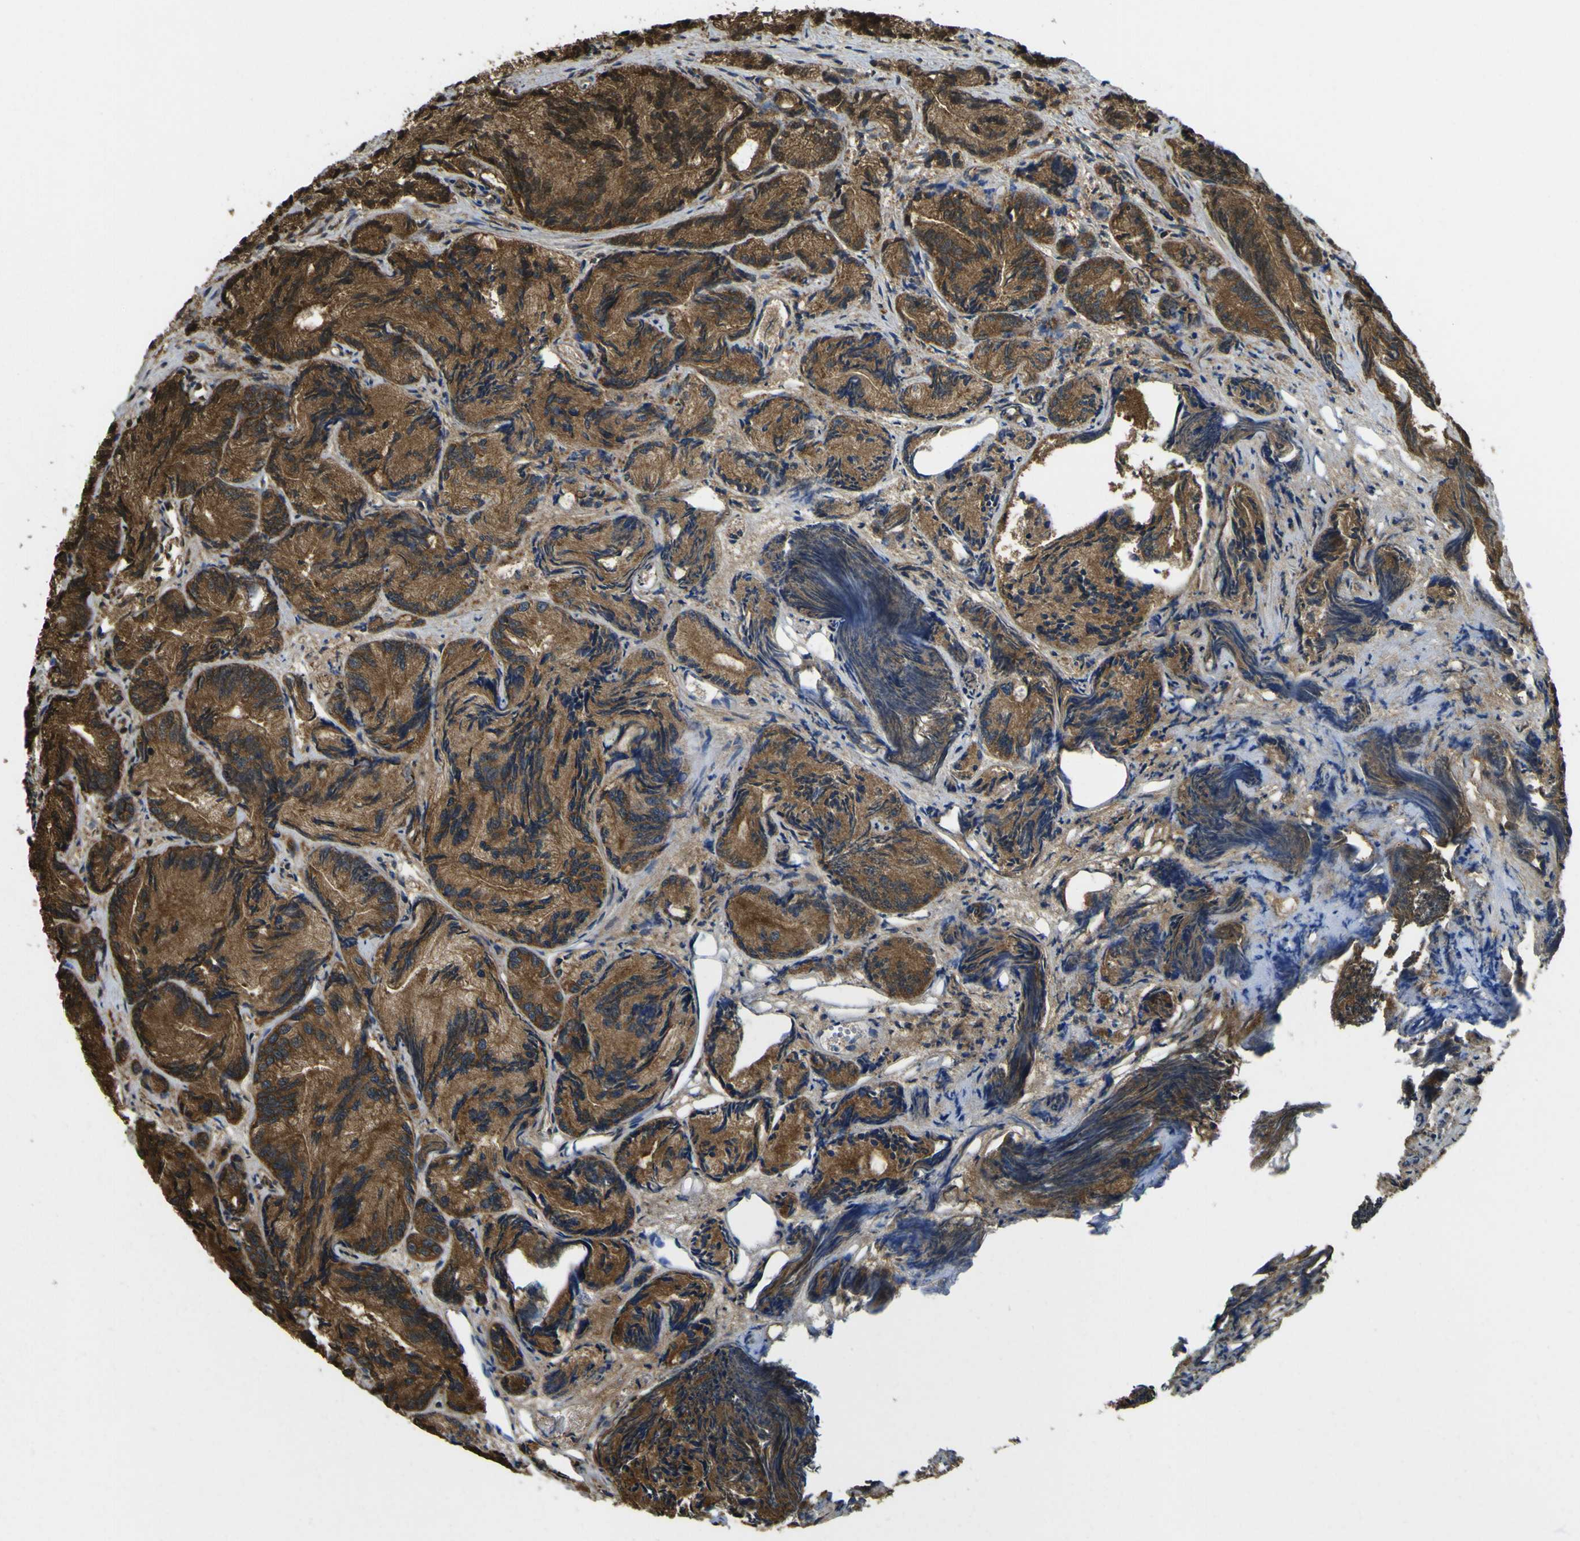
{"staining": {"intensity": "moderate", "quantity": ">75%", "location": "cytoplasmic/membranous,nuclear"}, "tissue": "prostate cancer", "cell_type": "Tumor cells", "image_type": "cancer", "snomed": [{"axis": "morphology", "description": "Adenocarcinoma, Low grade"}, {"axis": "topography", "description": "Prostate"}], "caption": "A medium amount of moderate cytoplasmic/membranous and nuclear positivity is present in approximately >75% of tumor cells in low-grade adenocarcinoma (prostate) tissue.", "gene": "YWHAG", "patient": {"sex": "male", "age": 89}}